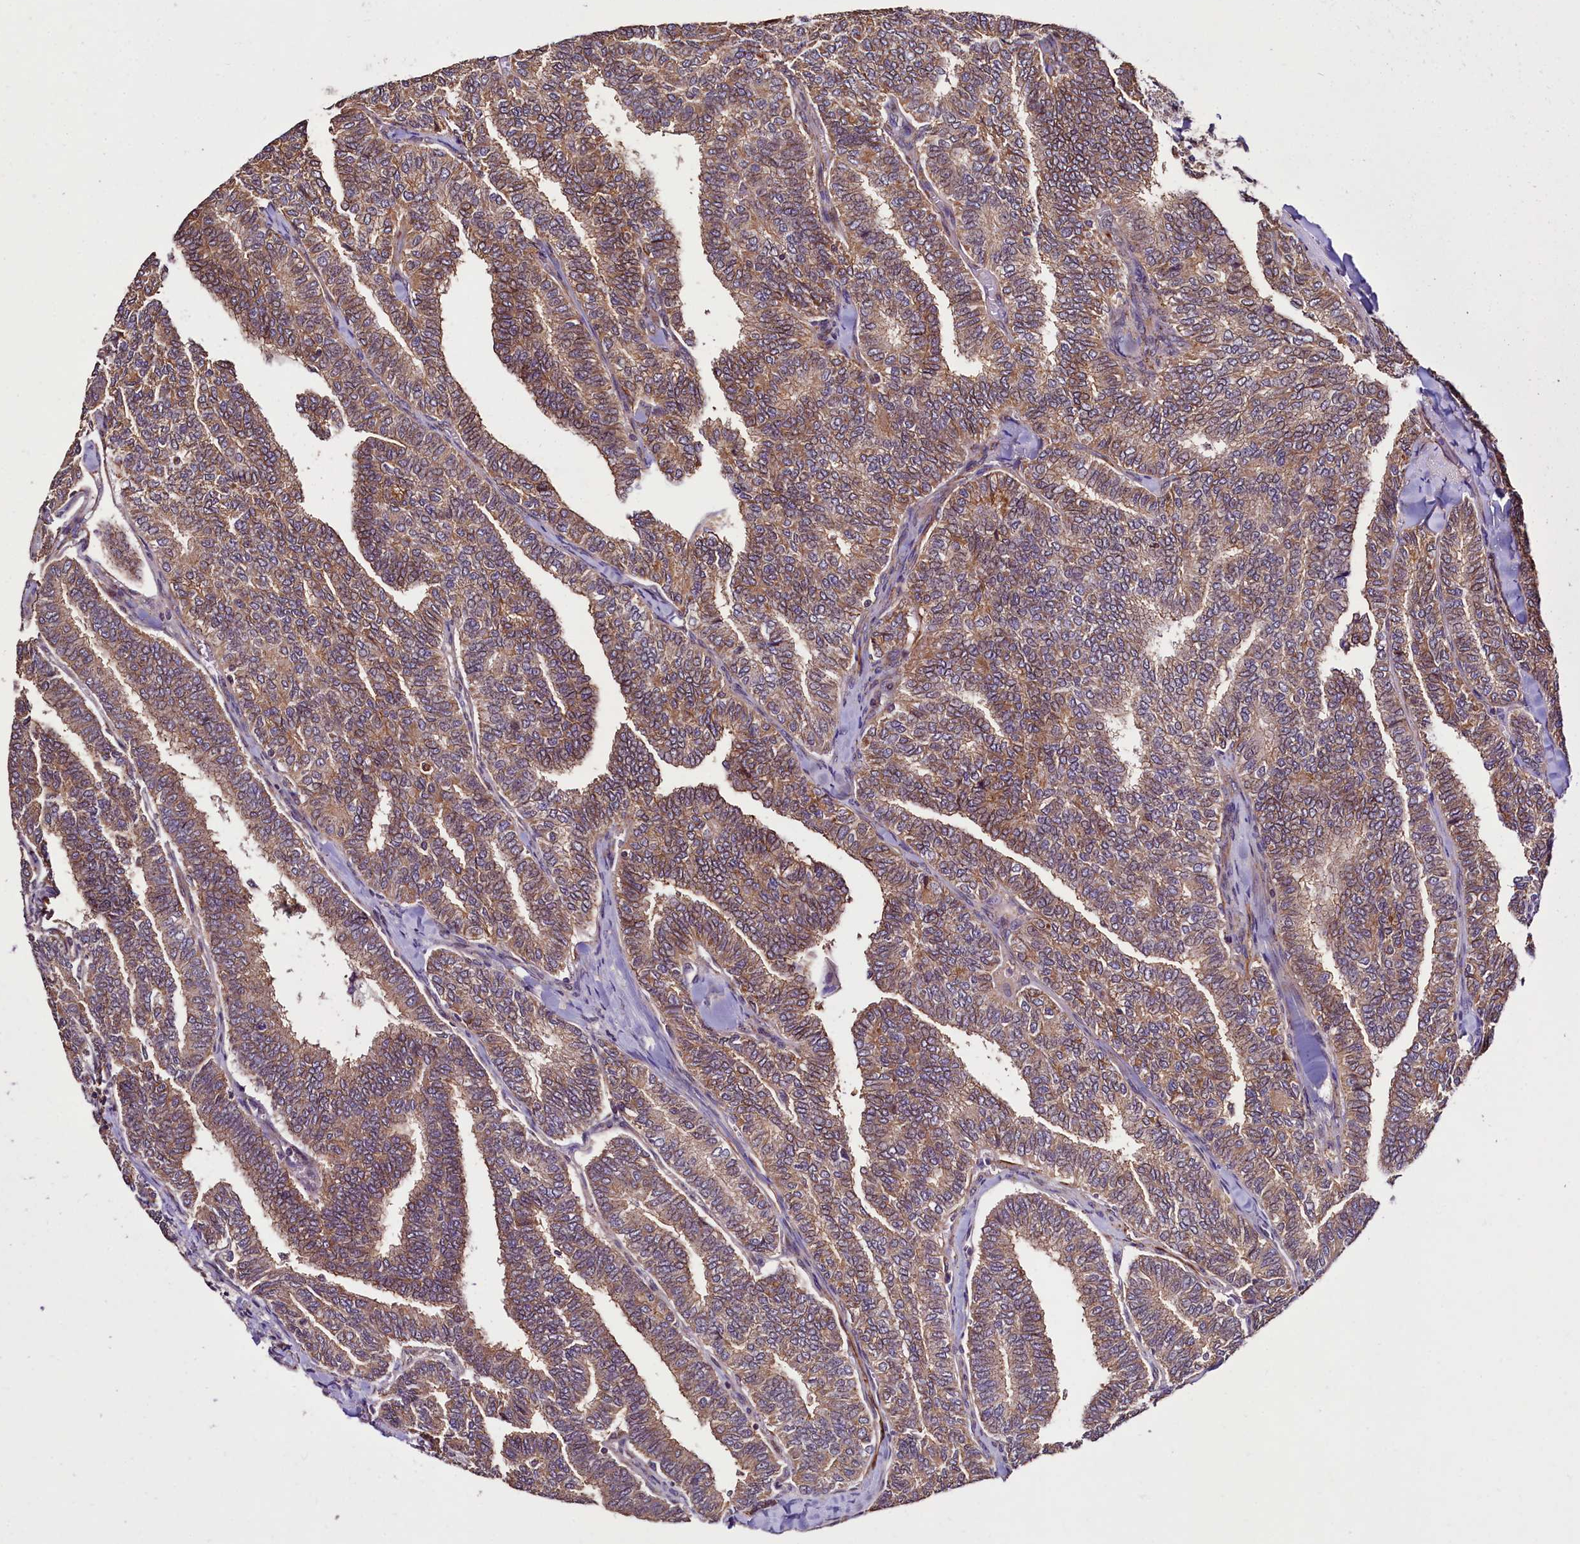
{"staining": {"intensity": "moderate", "quantity": ">75%", "location": "cytoplasmic/membranous"}, "tissue": "thyroid cancer", "cell_type": "Tumor cells", "image_type": "cancer", "snomed": [{"axis": "morphology", "description": "Papillary adenocarcinoma, NOS"}, {"axis": "topography", "description": "Thyroid gland"}], "caption": "Brown immunohistochemical staining in thyroid cancer demonstrates moderate cytoplasmic/membranous staining in about >75% of tumor cells.", "gene": "PALM", "patient": {"sex": "female", "age": 35}}